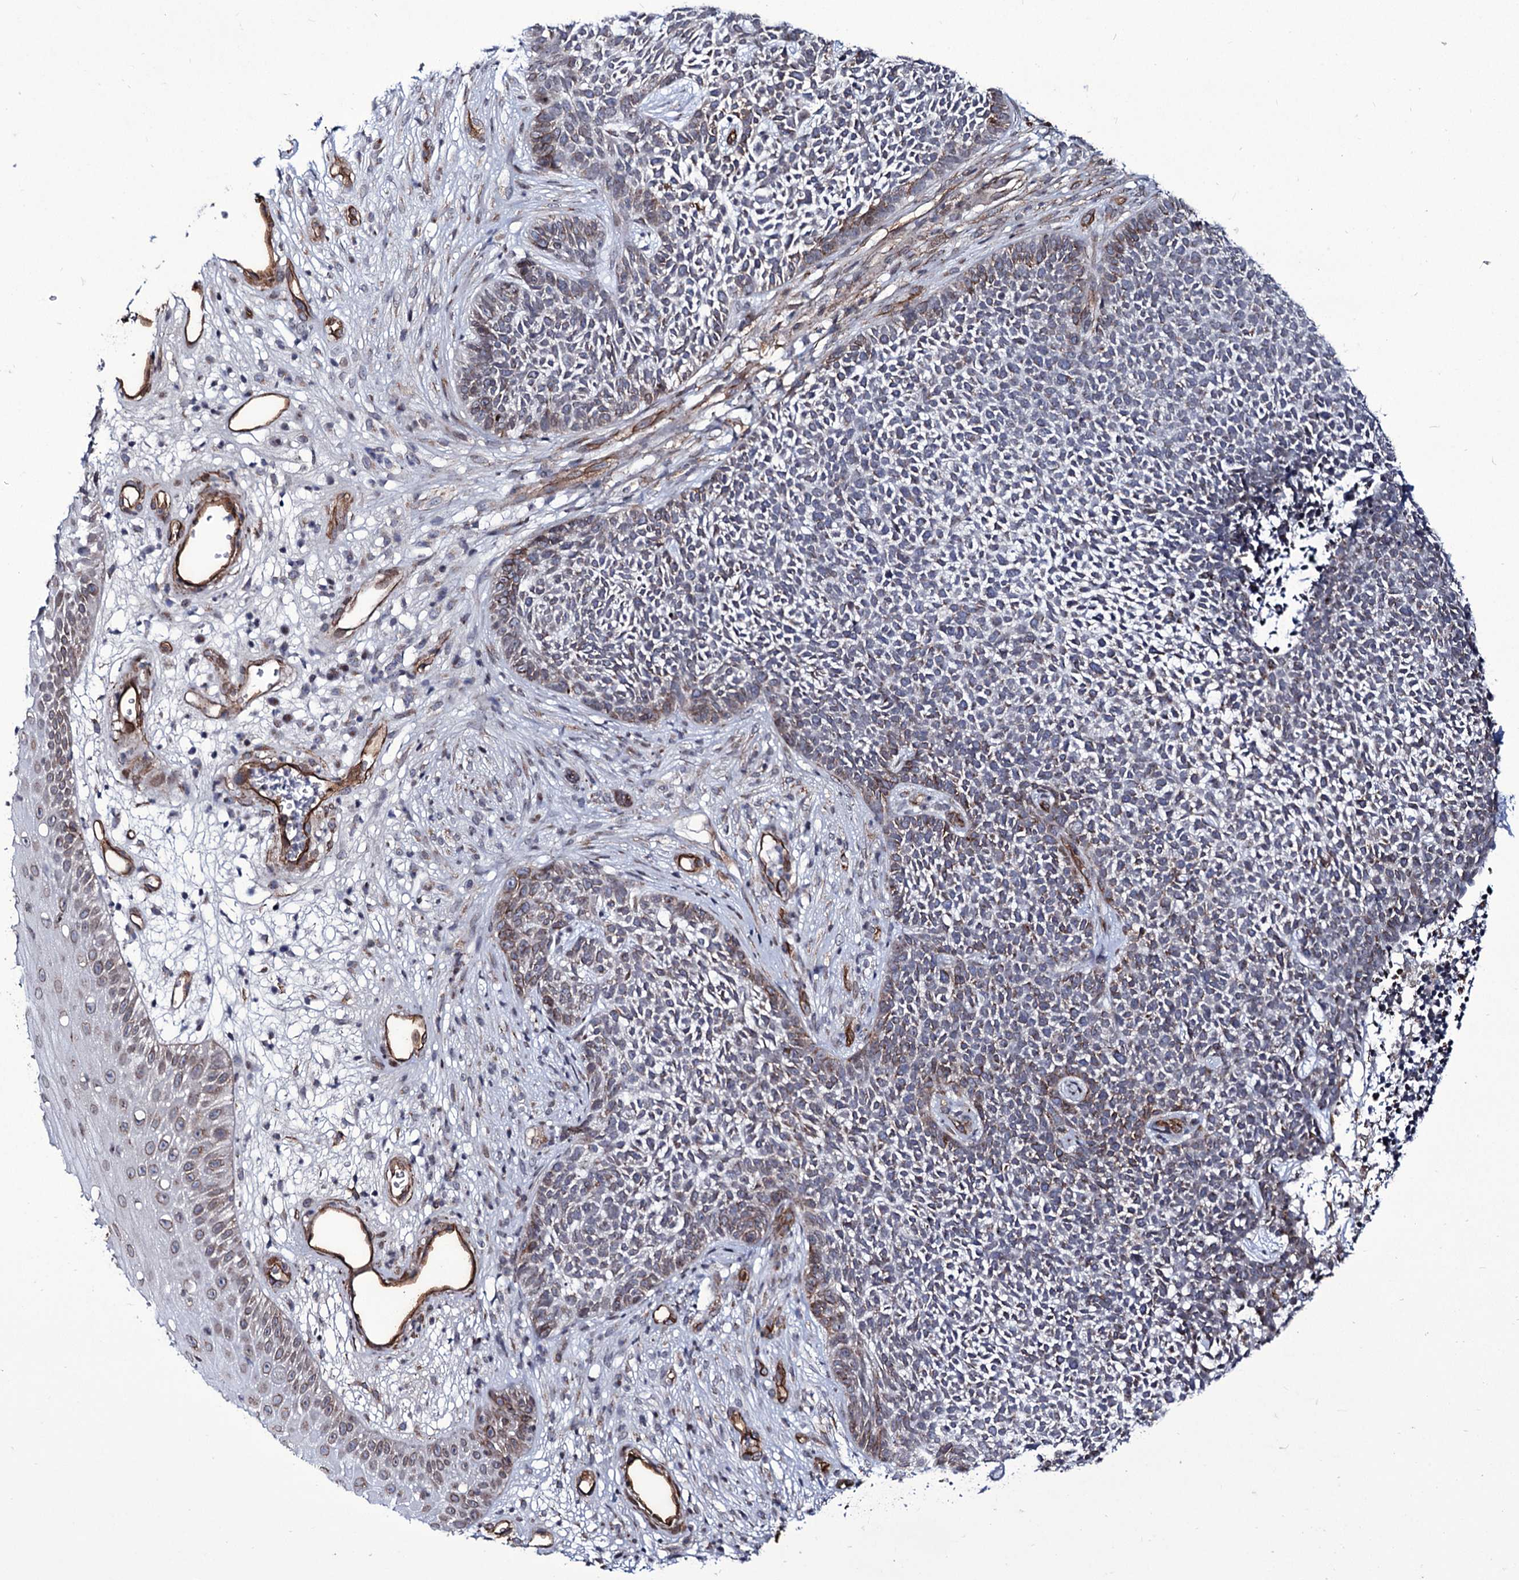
{"staining": {"intensity": "moderate", "quantity": "25%-75%", "location": "cytoplasmic/membranous,nuclear"}, "tissue": "skin cancer", "cell_type": "Tumor cells", "image_type": "cancer", "snomed": [{"axis": "morphology", "description": "Basal cell carcinoma"}, {"axis": "topography", "description": "Skin"}], "caption": "This is a photomicrograph of IHC staining of skin cancer, which shows moderate staining in the cytoplasmic/membranous and nuclear of tumor cells.", "gene": "ZC3H12C", "patient": {"sex": "female", "age": 84}}